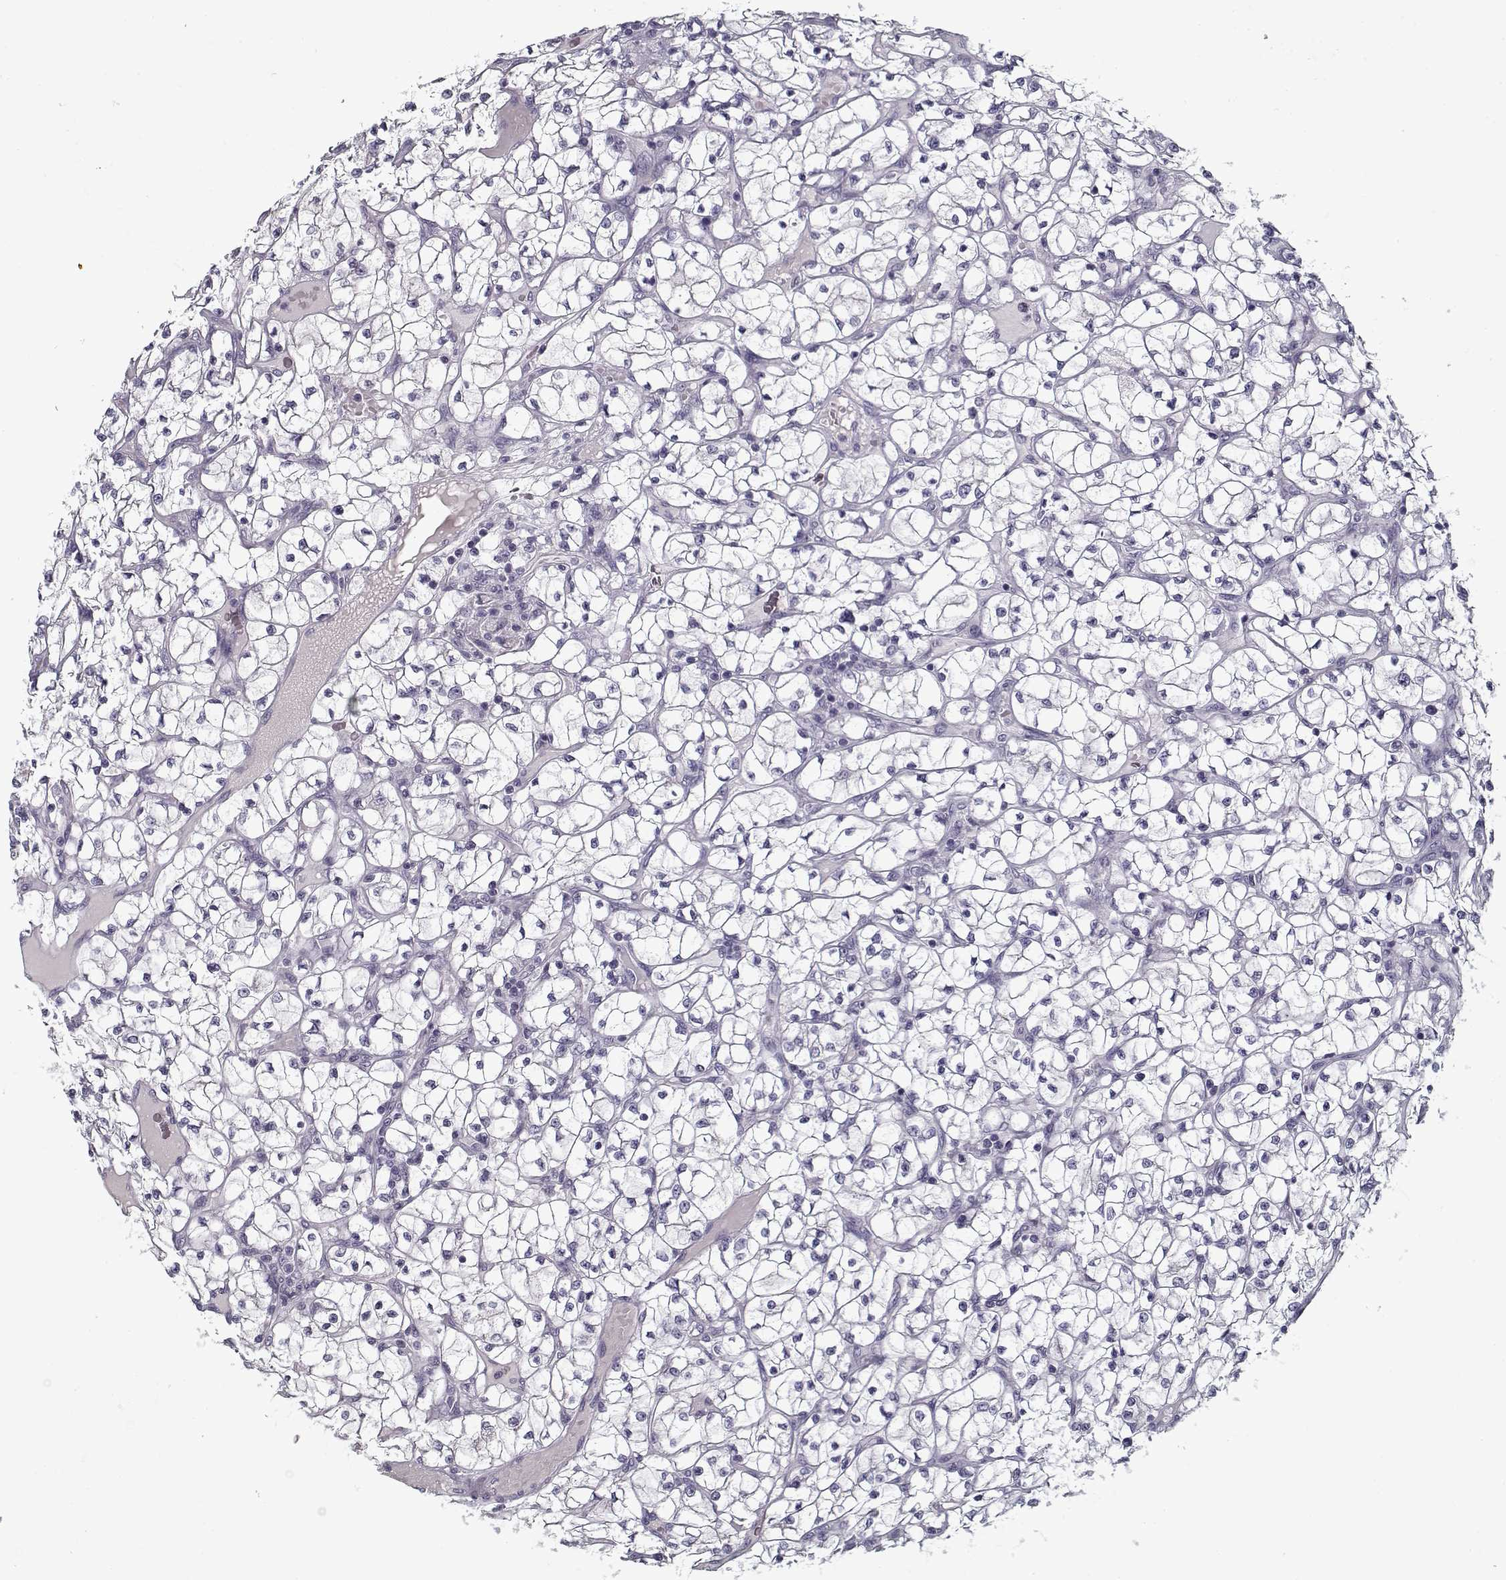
{"staining": {"intensity": "negative", "quantity": "none", "location": "none"}, "tissue": "renal cancer", "cell_type": "Tumor cells", "image_type": "cancer", "snomed": [{"axis": "morphology", "description": "Adenocarcinoma, NOS"}, {"axis": "topography", "description": "Kidney"}], "caption": "Tumor cells are negative for brown protein staining in renal adenocarcinoma.", "gene": "SPACA9", "patient": {"sex": "female", "age": 64}}